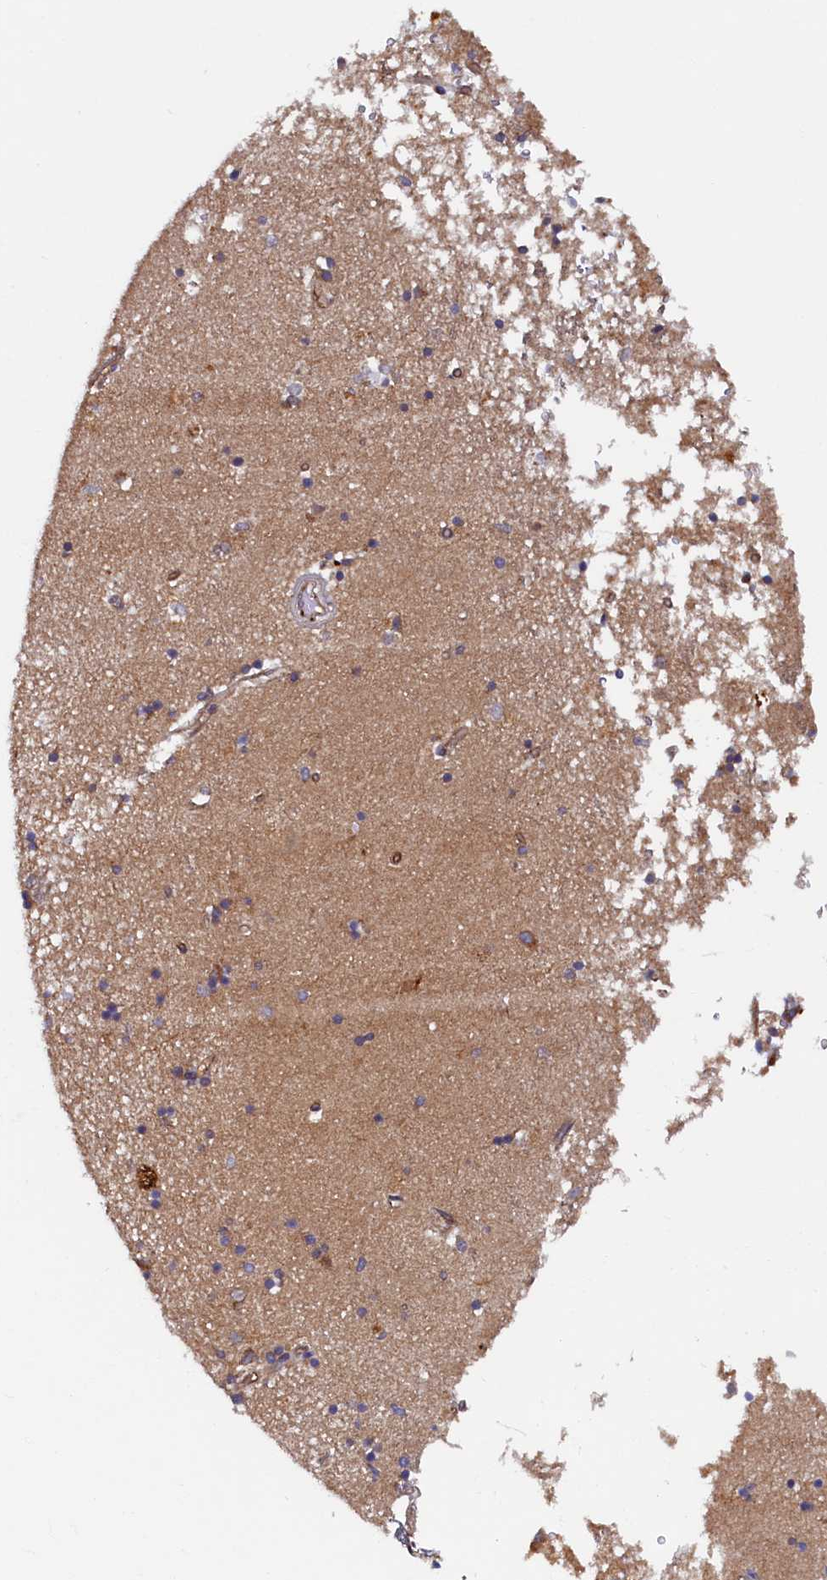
{"staining": {"intensity": "weak", "quantity": "25%-75%", "location": "cytoplasmic/membranous"}, "tissue": "hippocampus", "cell_type": "Glial cells", "image_type": "normal", "snomed": [{"axis": "morphology", "description": "Normal tissue, NOS"}, {"axis": "topography", "description": "Hippocampus"}], "caption": "Weak cytoplasmic/membranous staining is identified in about 25%-75% of glial cells in normal hippocampus.", "gene": "STX12", "patient": {"sex": "male", "age": 70}}